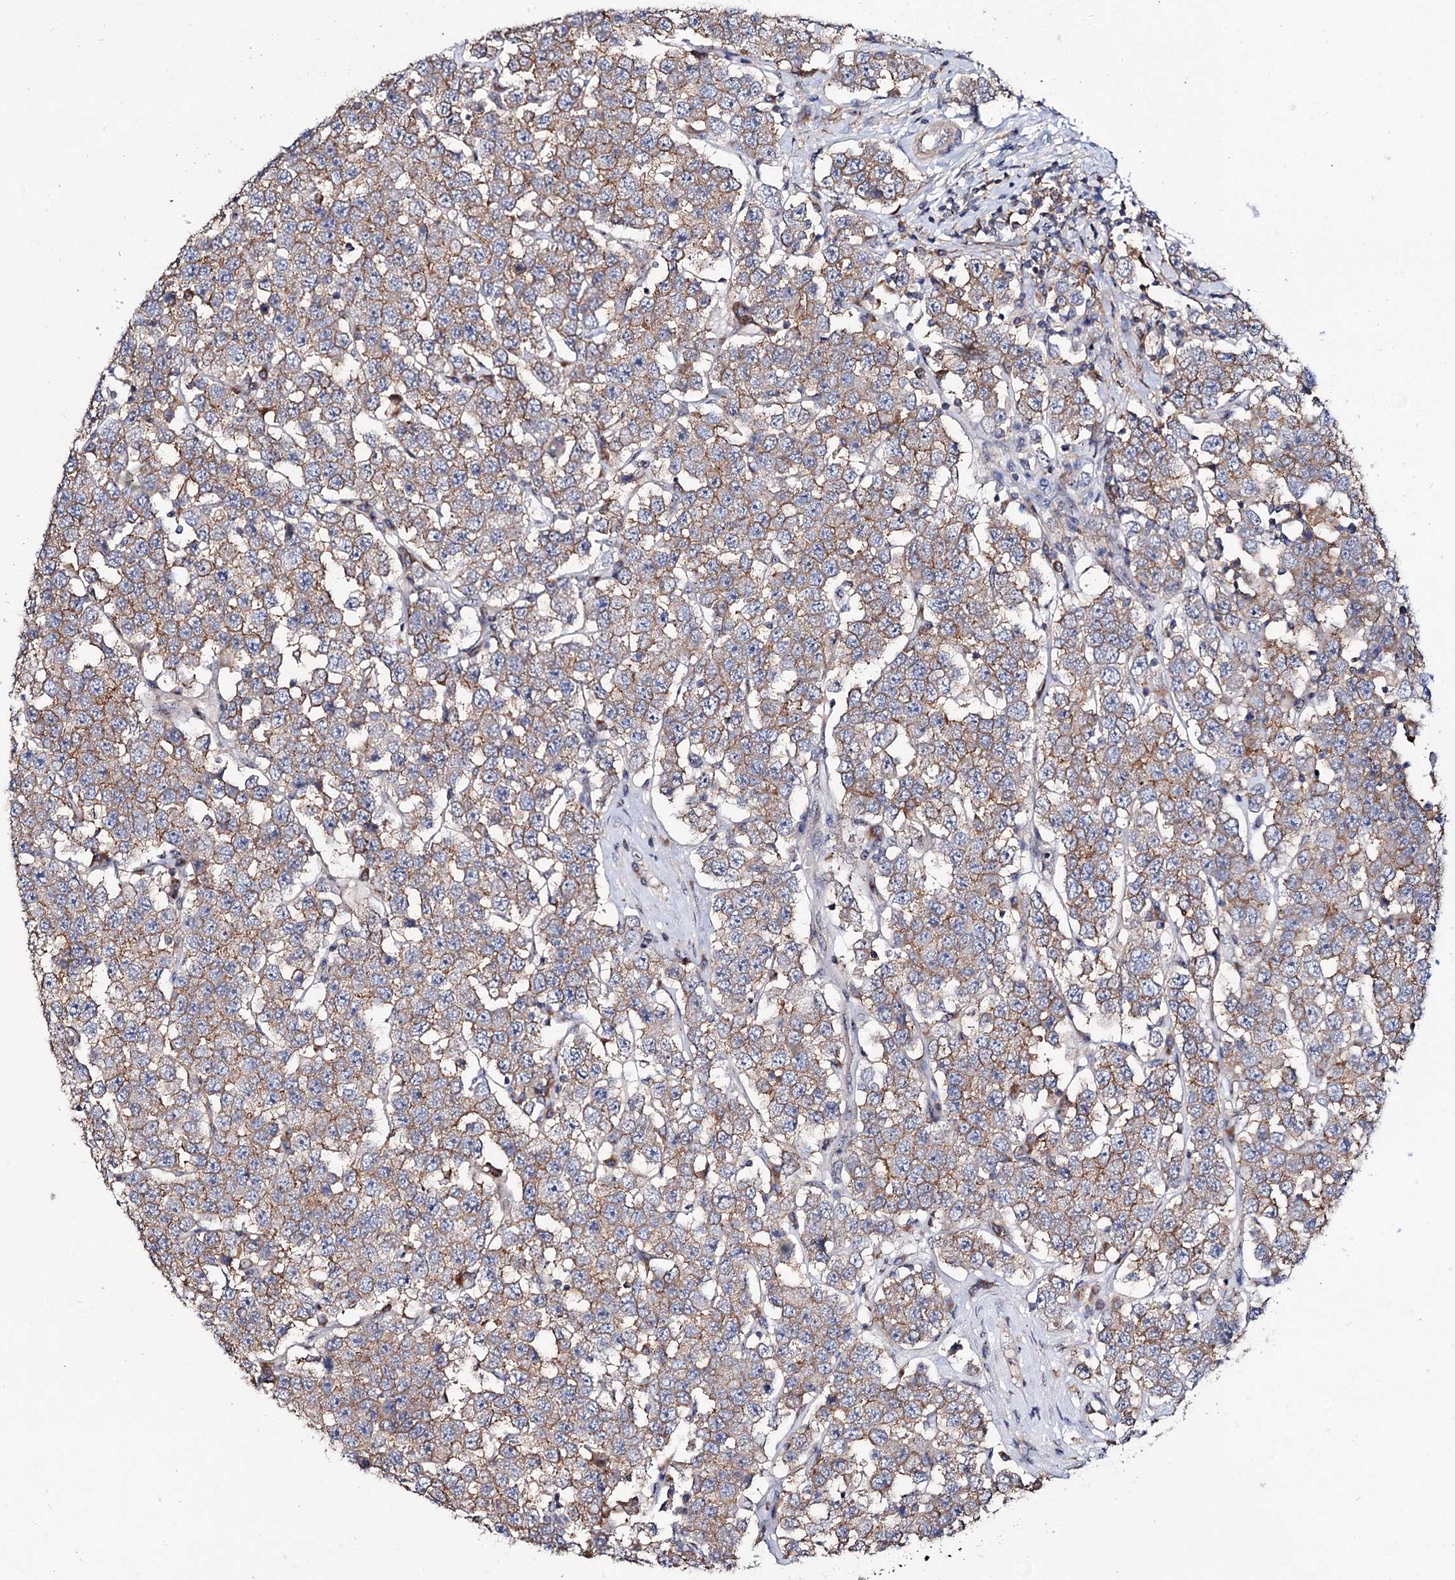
{"staining": {"intensity": "moderate", "quantity": ">75%", "location": "cytoplasmic/membranous"}, "tissue": "testis cancer", "cell_type": "Tumor cells", "image_type": "cancer", "snomed": [{"axis": "morphology", "description": "Seminoma, NOS"}, {"axis": "topography", "description": "Testis"}], "caption": "High-magnification brightfield microscopy of testis cancer (seminoma) stained with DAB (3,3'-diaminobenzidine) (brown) and counterstained with hematoxylin (blue). tumor cells exhibit moderate cytoplasmic/membranous expression is identified in about>75% of cells. (DAB = brown stain, brightfield microscopy at high magnification).", "gene": "SEC24A", "patient": {"sex": "male", "age": 28}}